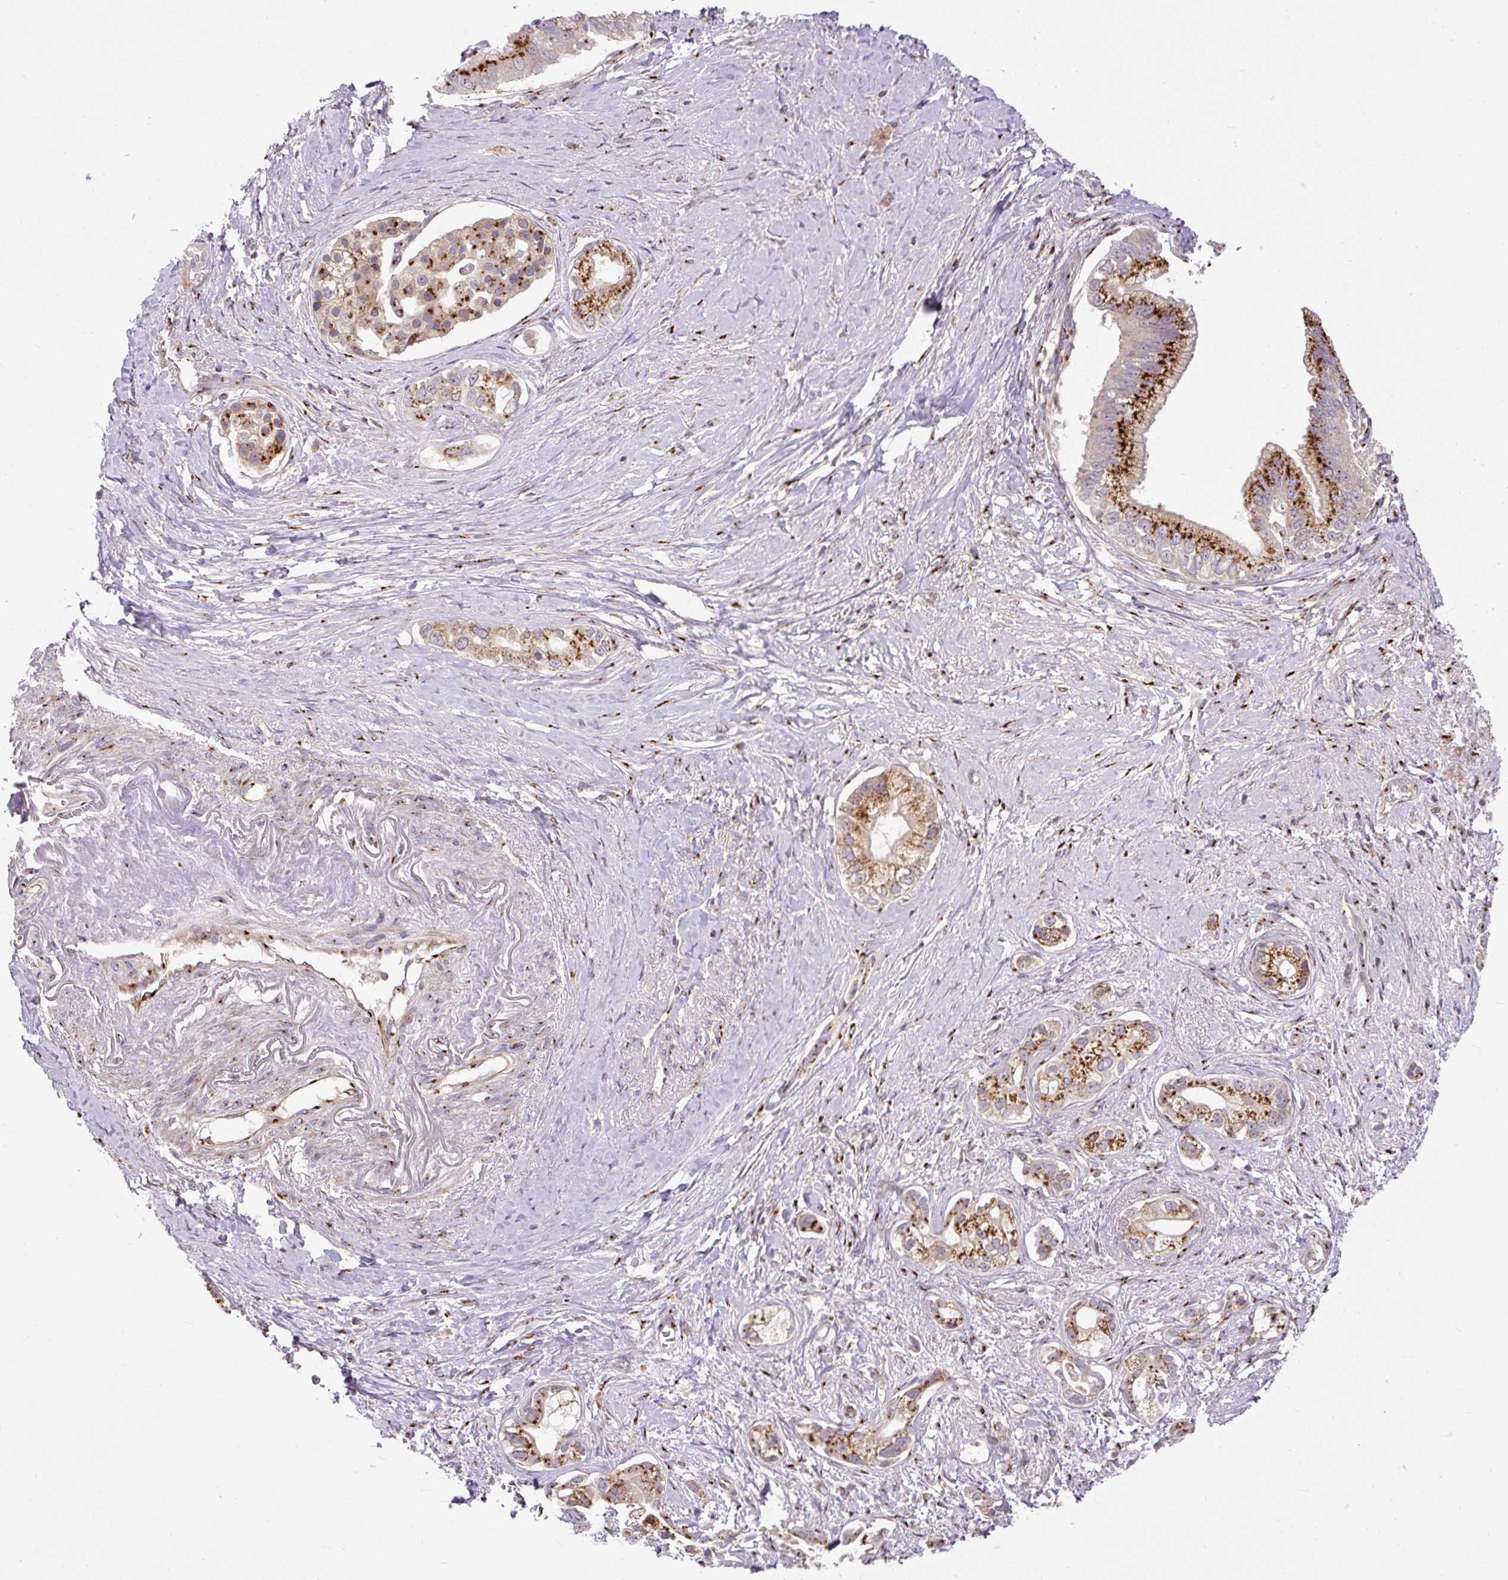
{"staining": {"intensity": "strong", "quantity": ">75%", "location": "cytoplasmic/membranous"}, "tissue": "pancreatic cancer", "cell_type": "Tumor cells", "image_type": "cancer", "snomed": [{"axis": "morphology", "description": "Adenocarcinoma, NOS"}, {"axis": "topography", "description": "Pancreas"}], "caption": "Human adenocarcinoma (pancreatic) stained with a brown dye displays strong cytoplasmic/membranous positive positivity in about >75% of tumor cells.", "gene": "MSMP", "patient": {"sex": "male", "age": 70}}